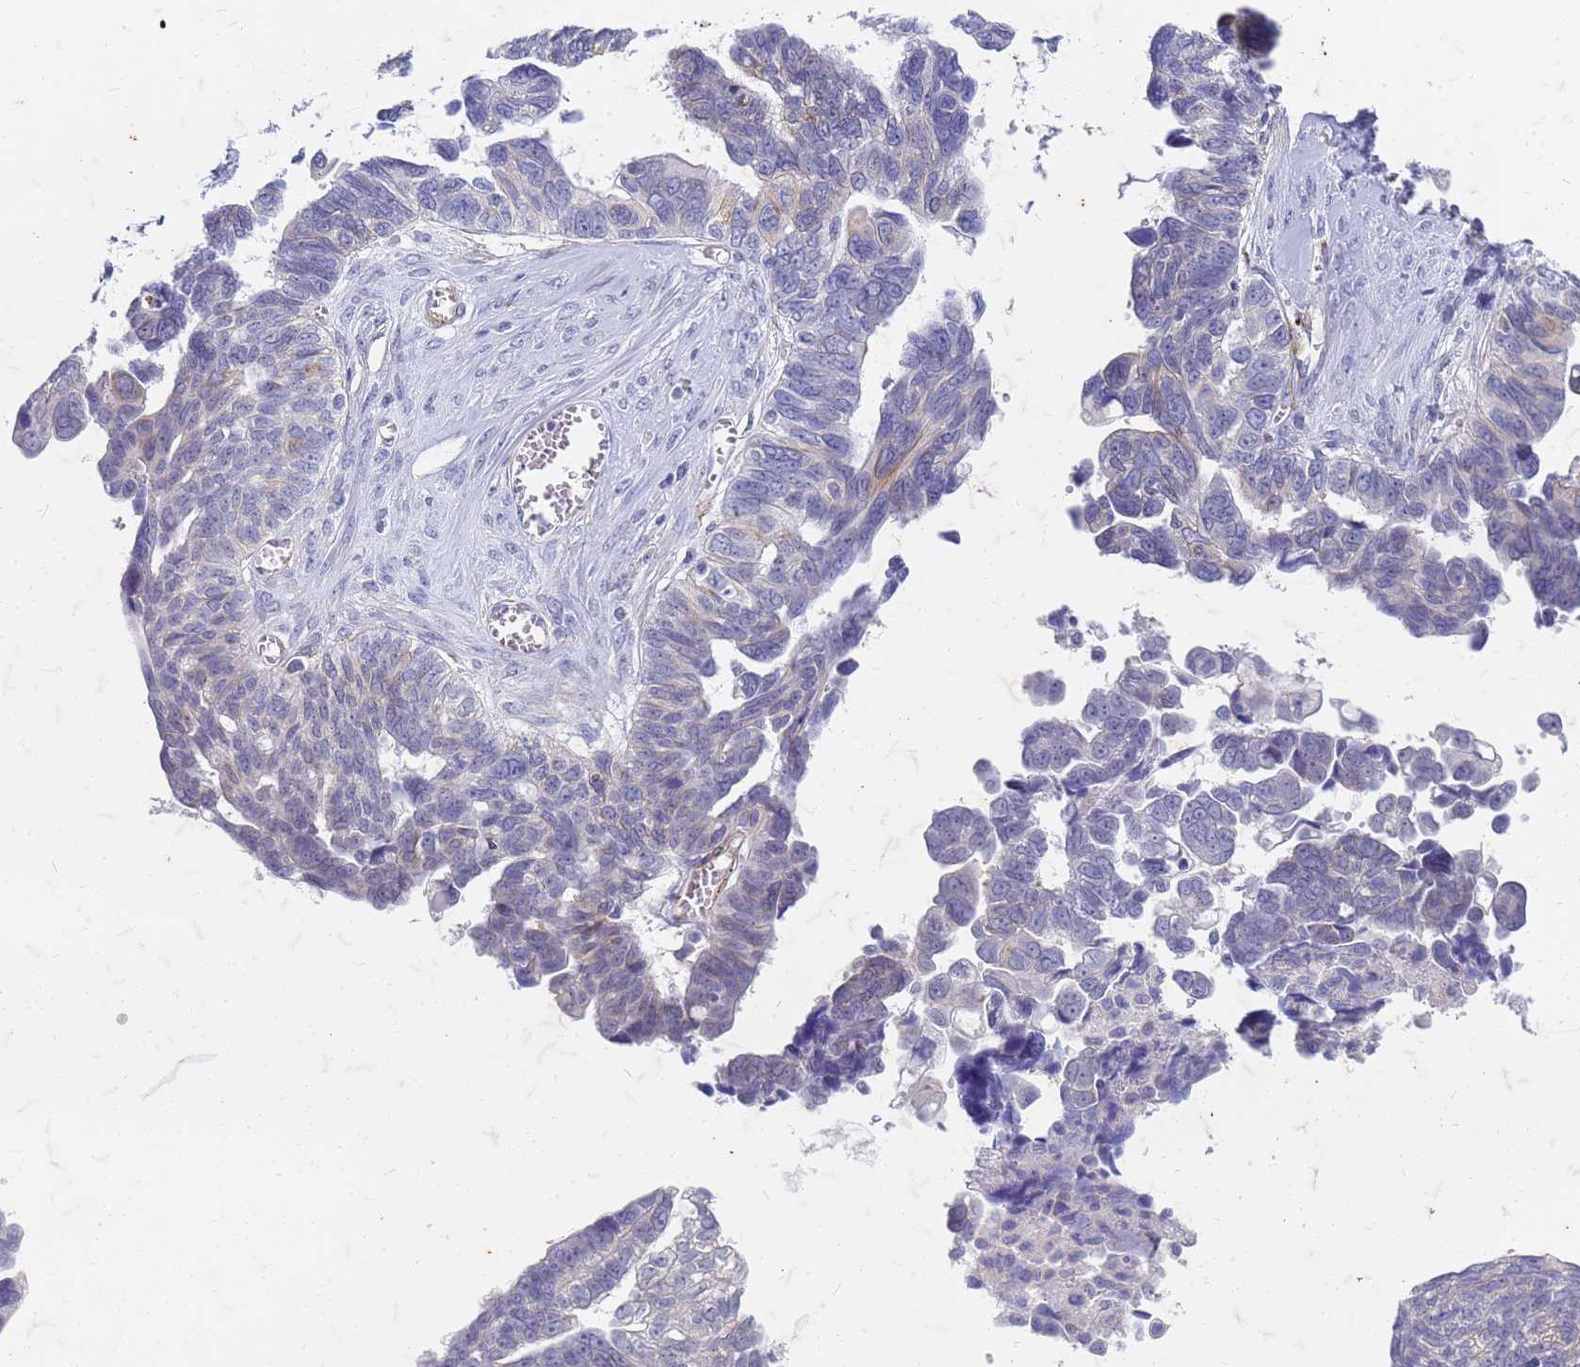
{"staining": {"intensity": "moderate", "quantity": "<25%", "location": "cytoplasmic/membranous"}, "tissue": "ovarian cancer", "cell_type": "Tumor cells", "image_type": "cancer", "snomed": [{"axis": "morphology", "description": "Cystadenocarcinoma, serous, NOS"}, {"axis": "topography", "description": "Ovary"}], "caption": "A low amount of moderate cytoplasmic/membranous expression is seen in about <25% of tumor cells in ovarian serous cystadenocarcinoma tissue.", "gene": "TRIM64B", "patient": {"sex": "female", "age": 79}}